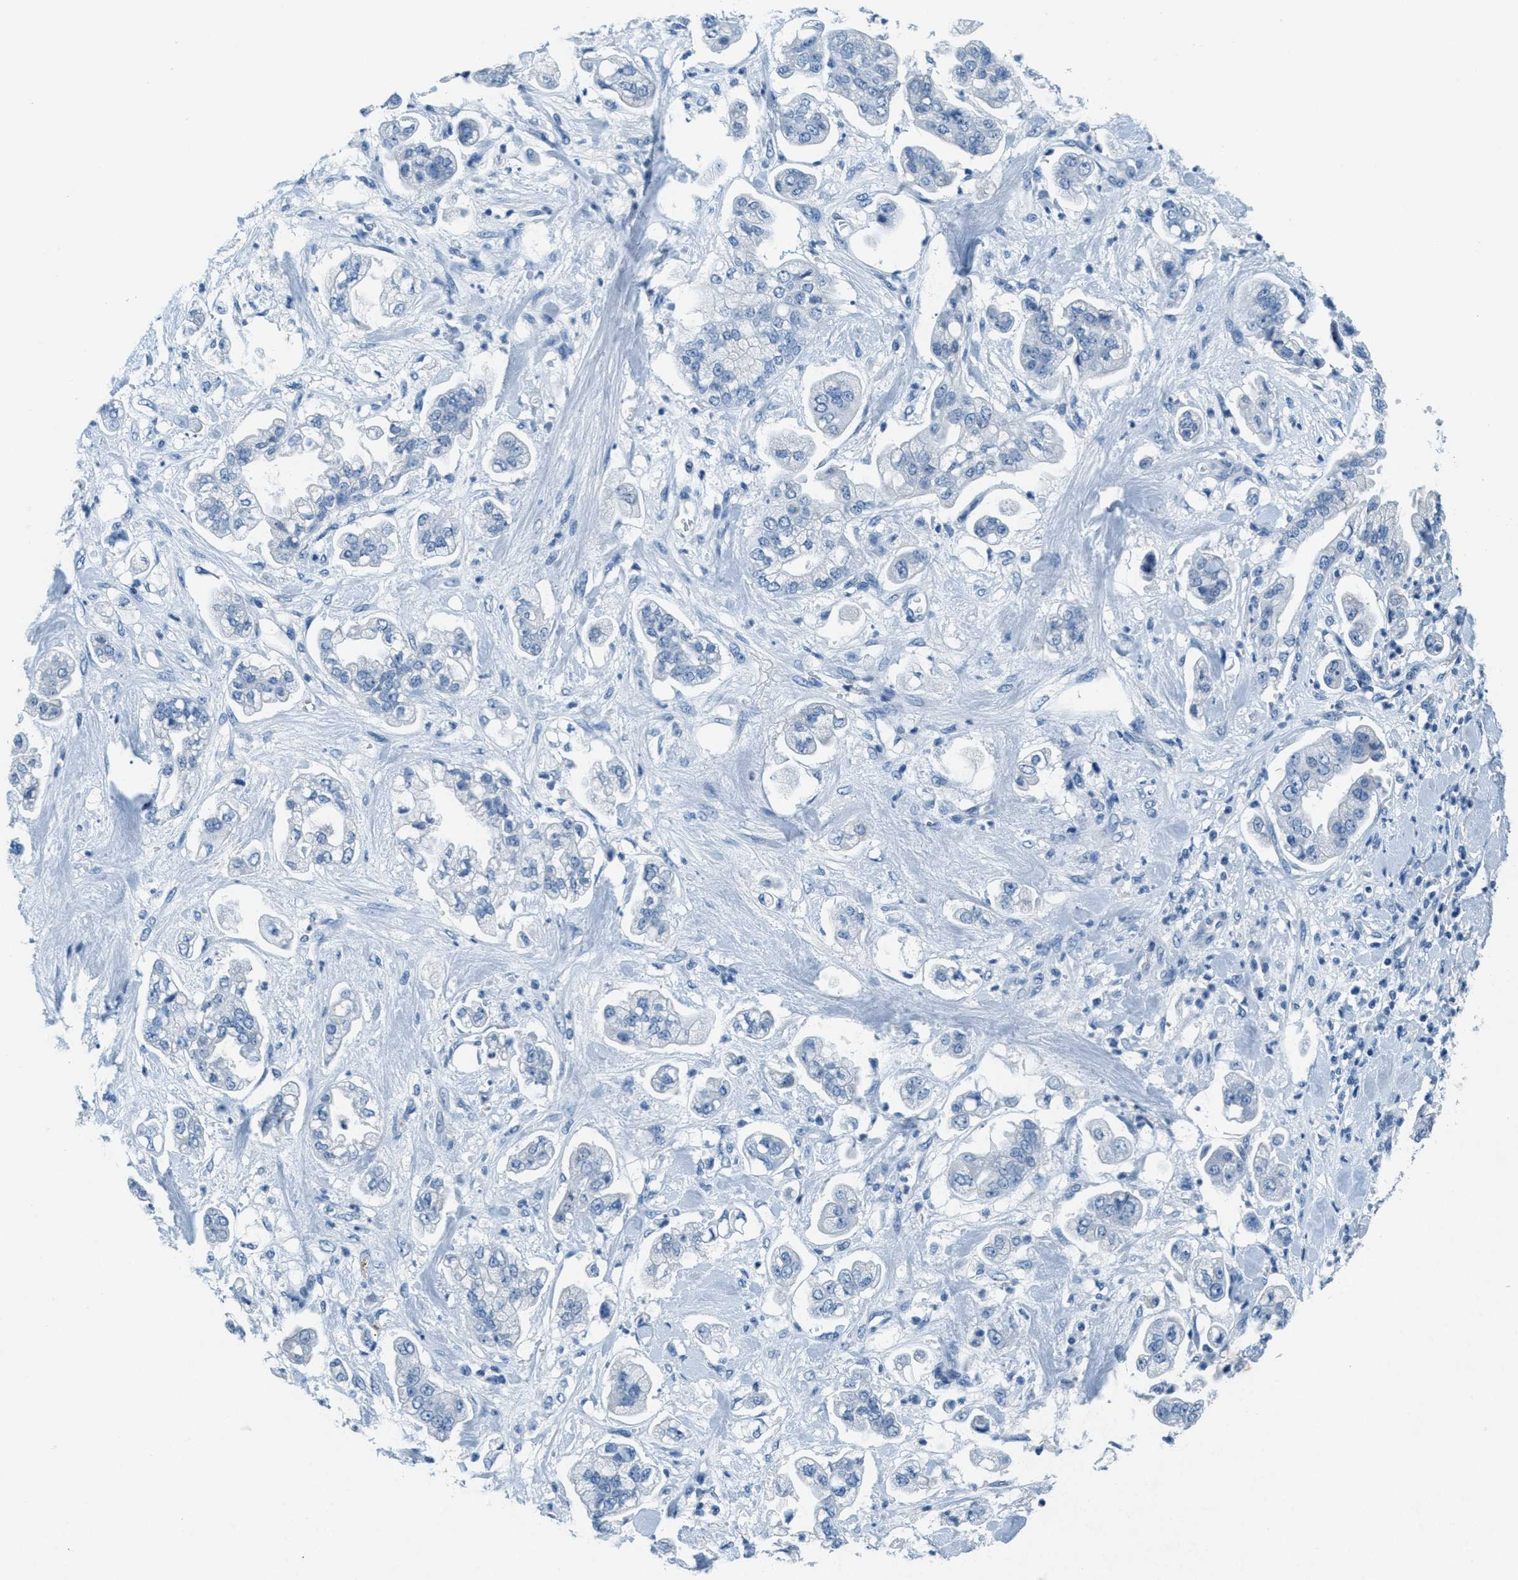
{"staining": {"intensity": "negative", "quantity": "none", "location": "none"}, "tissue": "stomach cancer", "cell_type": "Tumor cells", "image_type": "cancer", "snomed": [{"axis": "morphology", "description": "Adenocarcinoma, NOS"}, {"axis": "topography", "description": "Stomach"}], "caption": "This is an immunohistochemistry (IHC) photomicrograph of human stomach cancer (adenocarcinoma). There is no positivity in tumor cells.", "gene": "A2M", "patient": {"sex": "male", "age": 62}}